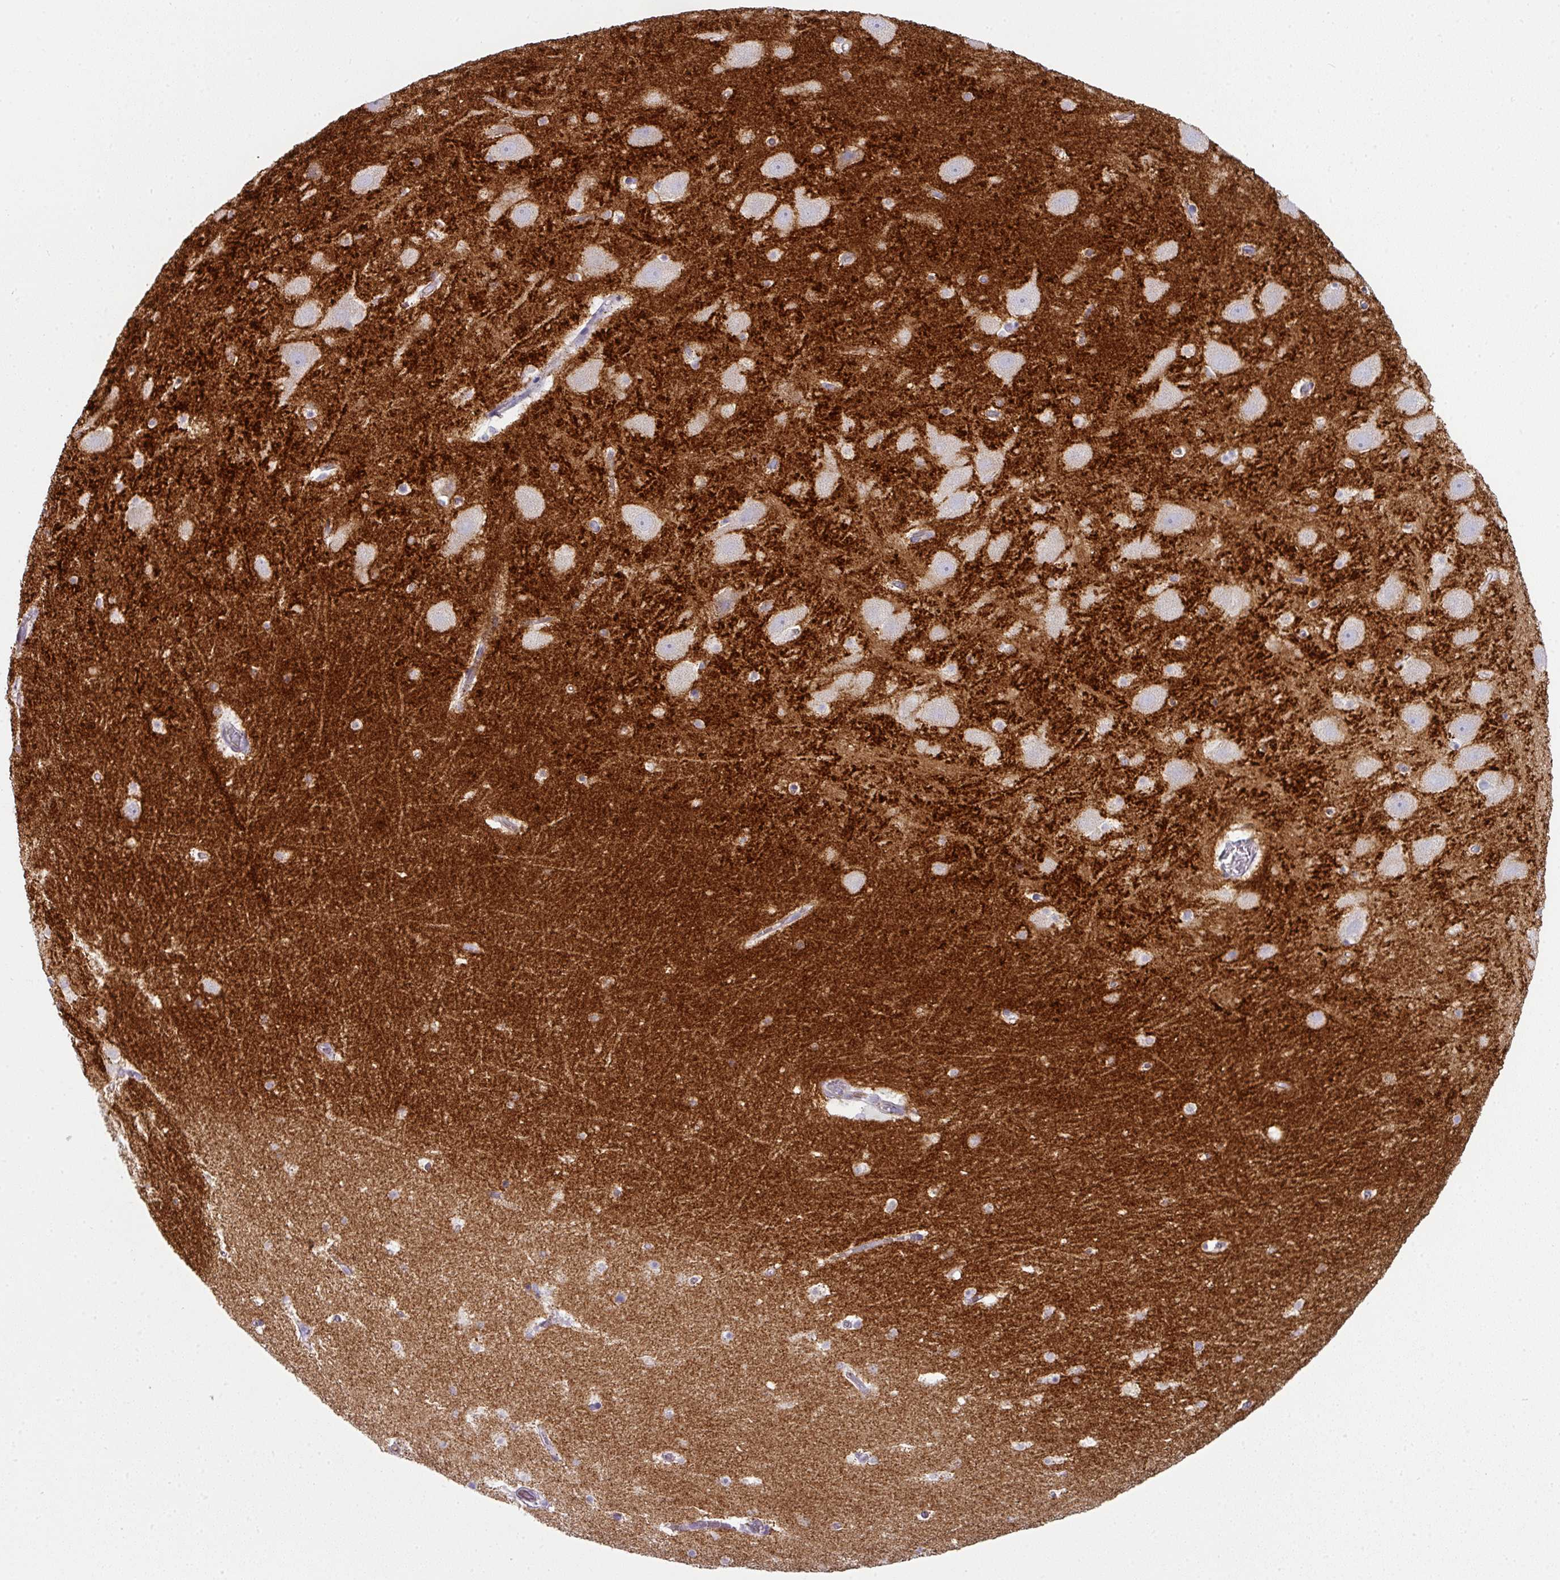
{"staining": {"intensity": "negative", "quantity": "none", "location": "none"}, "tissue": "hippocampus", "cell_type": "Glial cells", "image_type": "normal", "snomed": [{"axis": "morphology", "description": "Normal tissue, NOS"}, {"axis": "topography", "description": "Hippocampus"}], "caption": "Micrograph shows no protein staining in glial cells of unremarkable hippocampus.", "gene": "SLC17A7", "patient": {"sex": "male", "age": 37}}